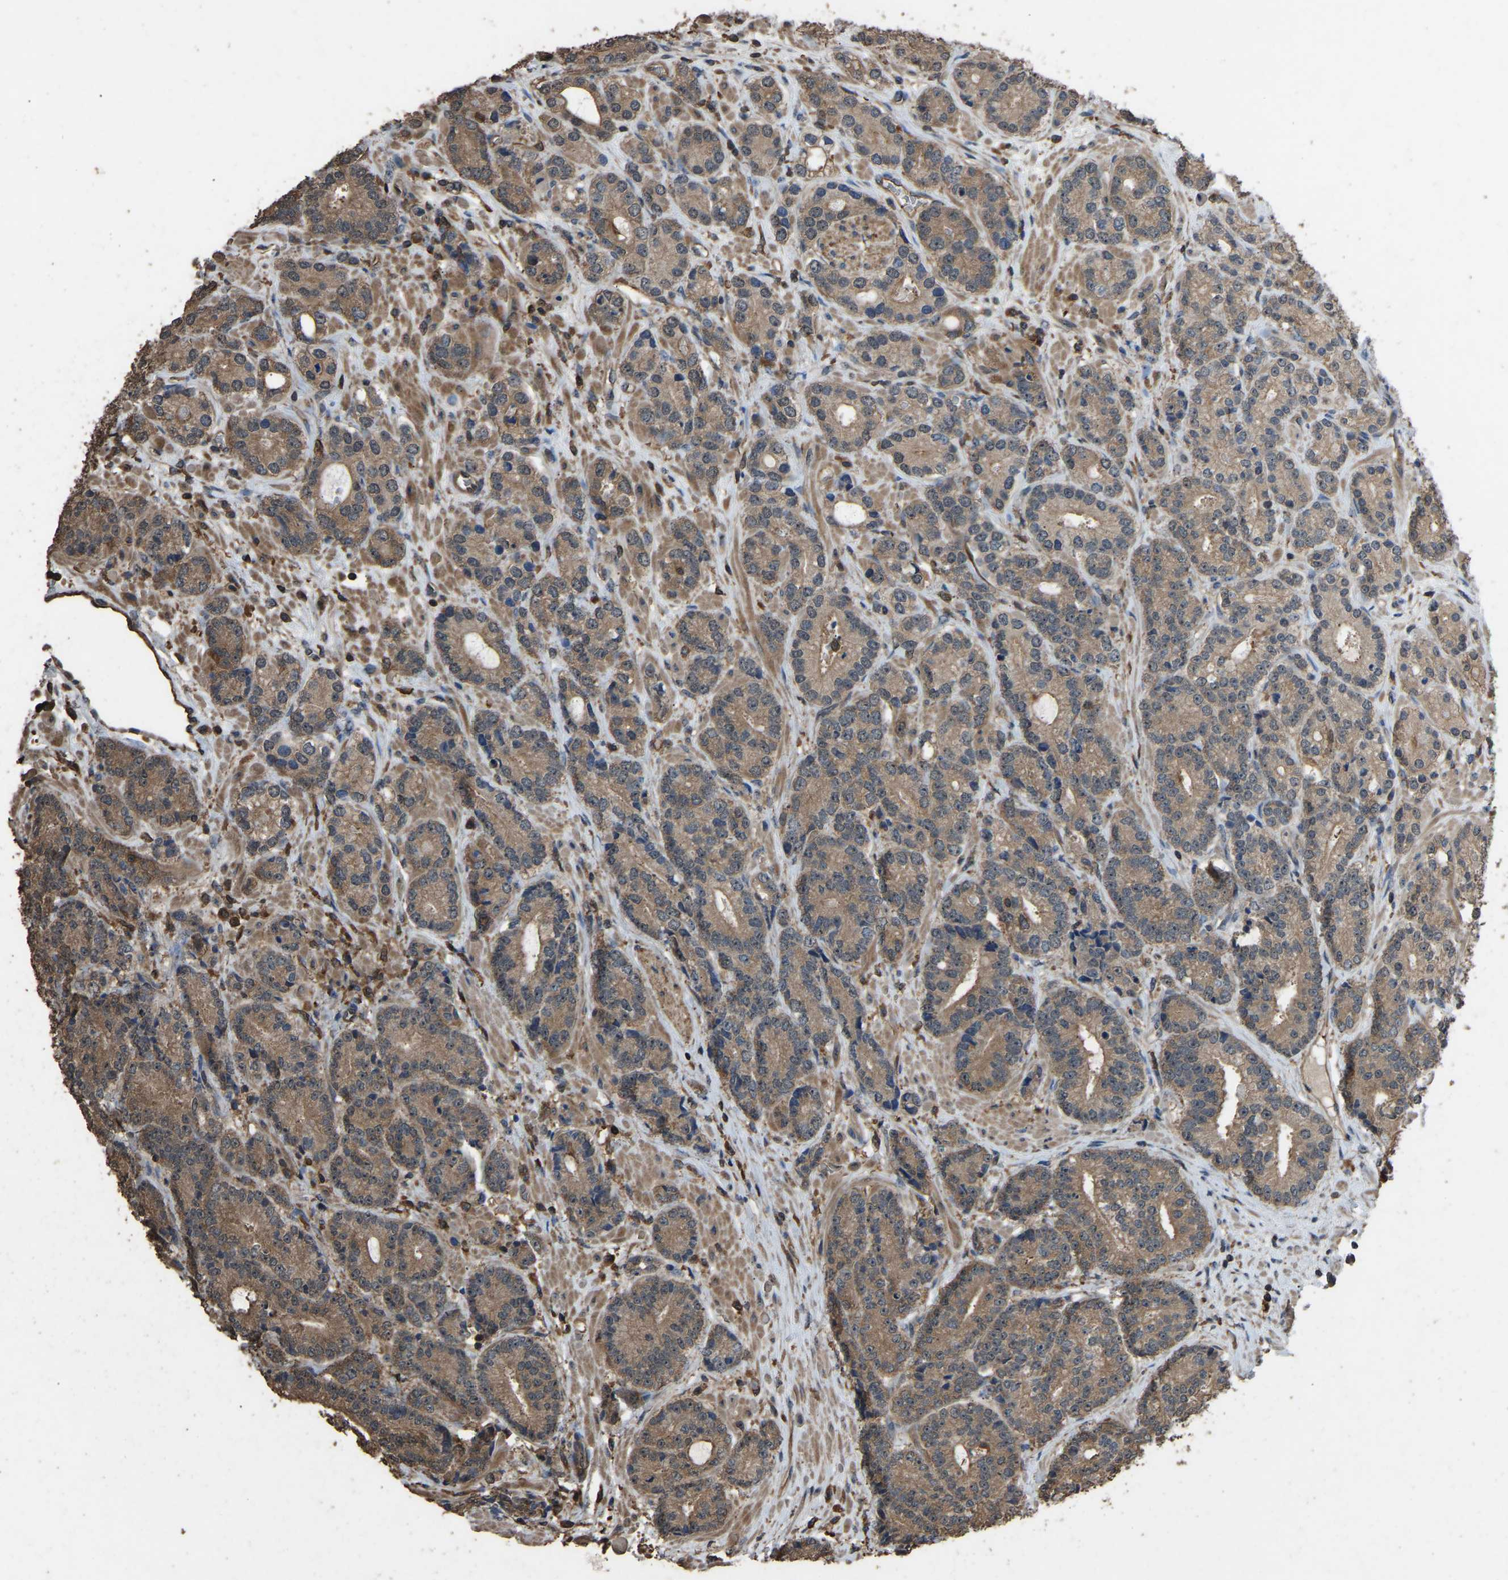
{"staining": {"intensity": "moderate", "quantity": ">75%", "location": "cytoplasmic/membranous"}, "tissue": "prostate cancer", "cell_type": "Tumor cells", "image_type": "cancer", "snomed": [{"axis": "morphology", "description": "Adenocarcinoma, High grade"}, {"axis": "topography", "description": "Prostate"}], "caption": "Prostate adenocarcinoma (high-grade) stained with a protein marker shows moderate staining in tumor cells.", "gene": "FHIT", "patient": {"sex": "male", "age": 61}}